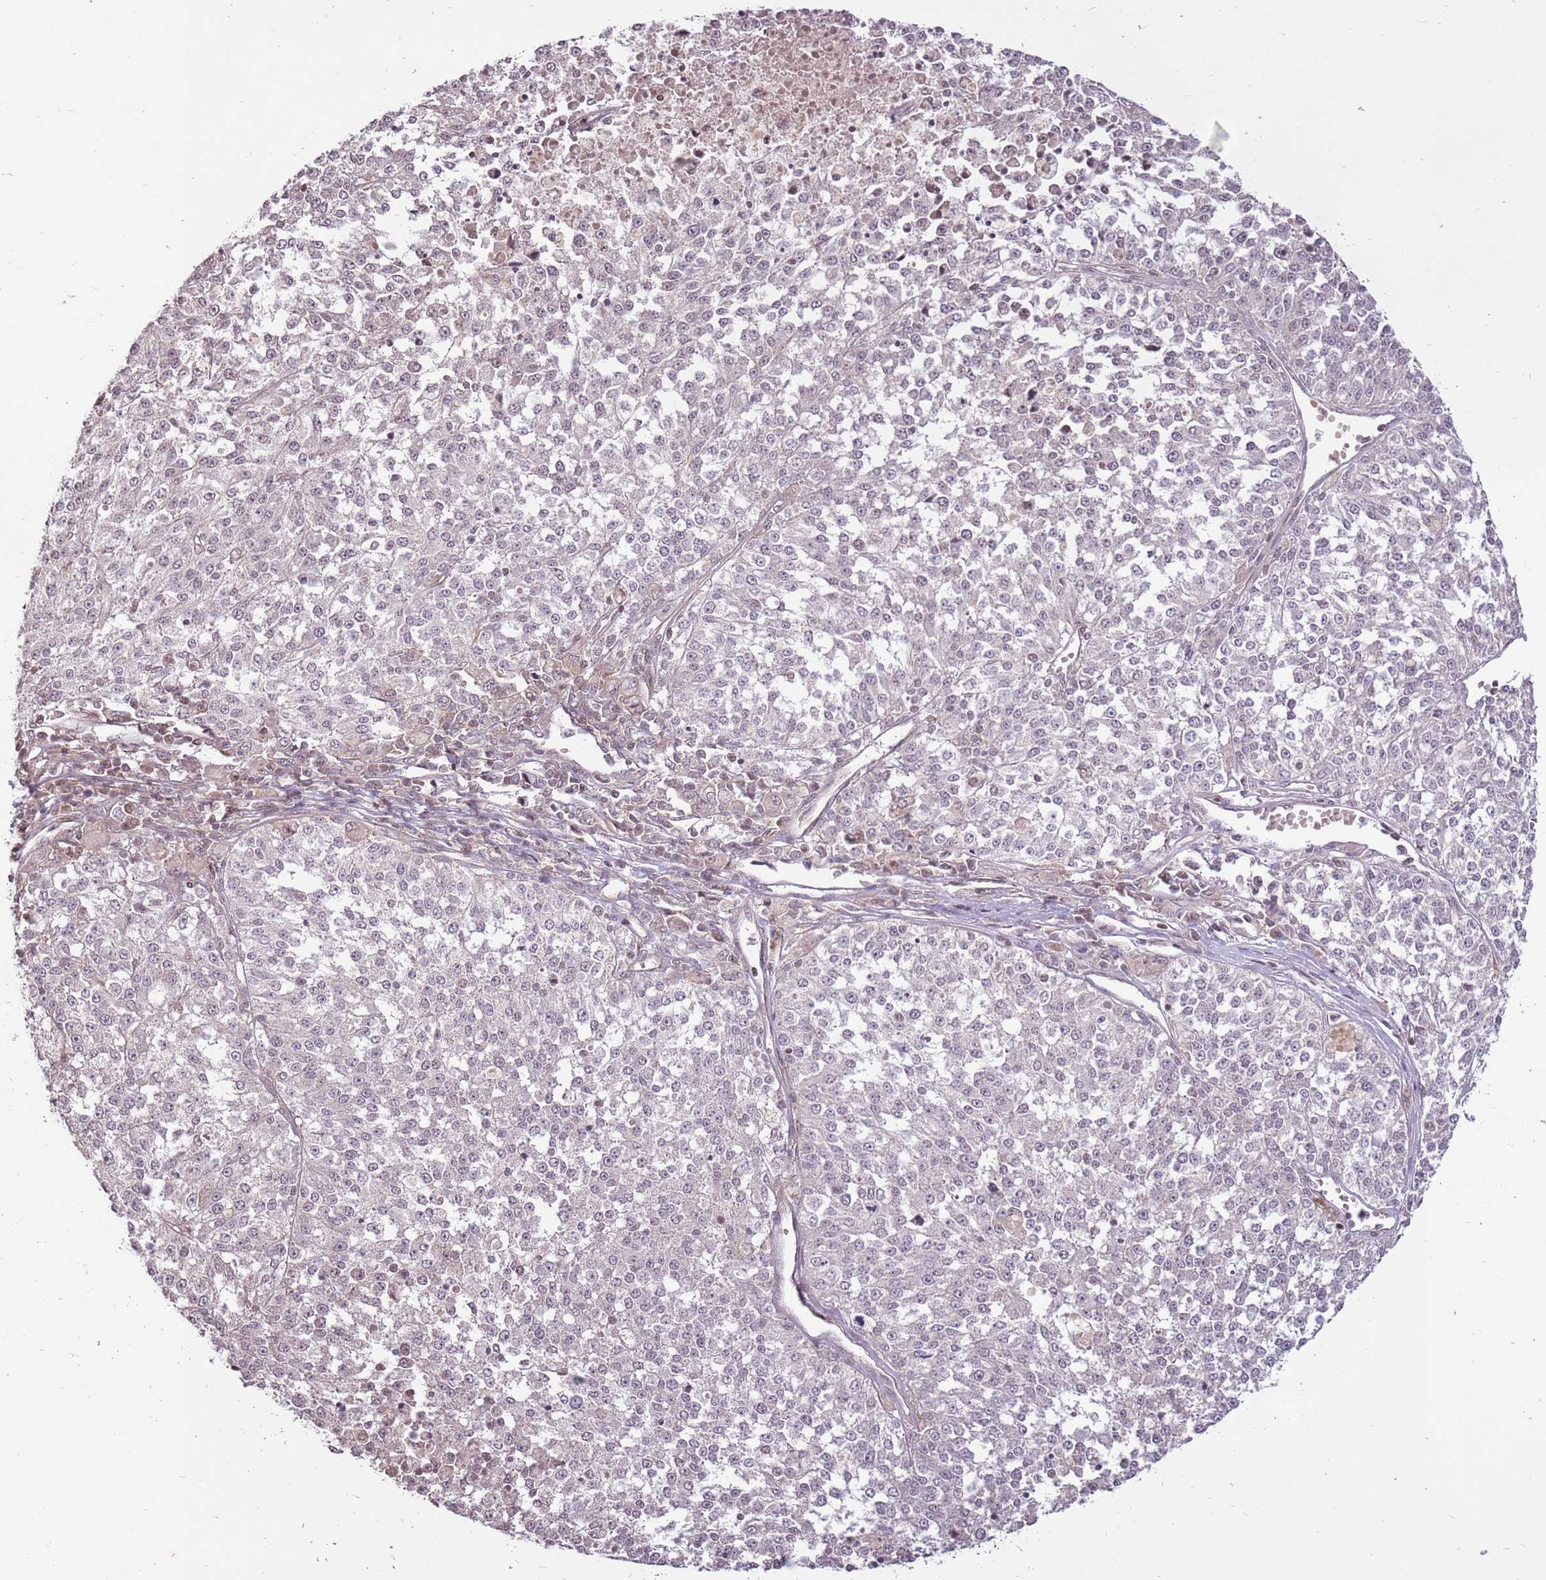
{"staining": {"intensity": "negative", "quantity": "none", "location": "none"}, "tissue": "melanoma", "cell_type": "Tumor cells", "image_type": "cancer", "snomed": [{"axis": "morphology", "description": "Malignant melanoma, NOS"}, {"axis": "topography", "description": "Skin"}], "caption": "Malignant melanoma was stained to show a protein in brown. There is no significant staining in tumor cells.", "gene": "CAPN9", "patient": {"sex": "female", "age": 64}}